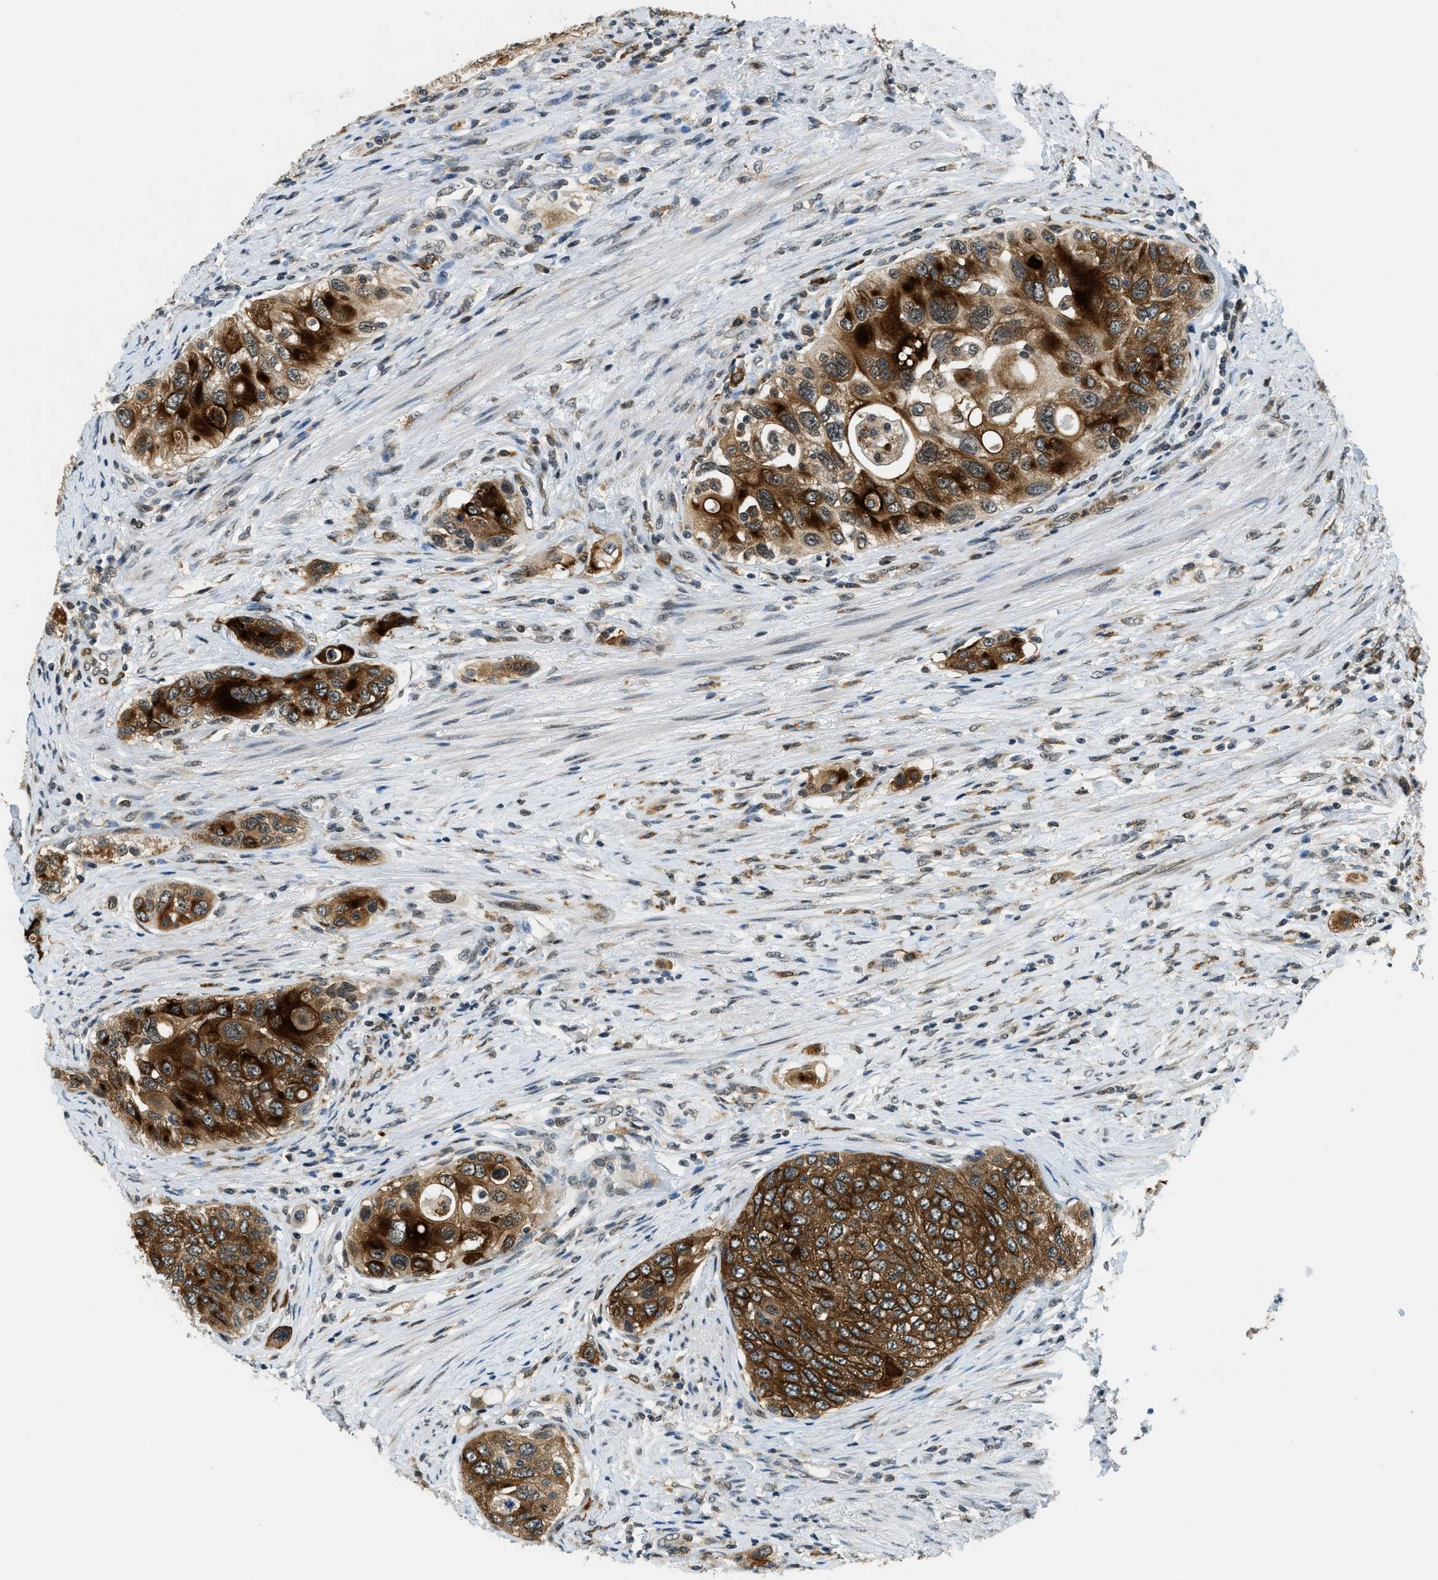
{"staining": {"intensity": "strong", "quantity": ">75%", "location": "cytoplasmic/membranous"}, "tissue": "urothelial cancer", "cell_type": "Tumor cells", "image_type": "cancer", "snomed": [{"axis": "morphology", "description": "Urothelial carcinoma, High grade"}, {"axis": "topography", "description": "Urinary bladder"}], "caption": "Immunohistochemical staining of human urothelial cancer shows high levels of strong cytoplasmic/membranous staining in about >75% of tumor cells.", "gene": "RAB11FIP1", "patient": {"sex": "female", "age": 56}}